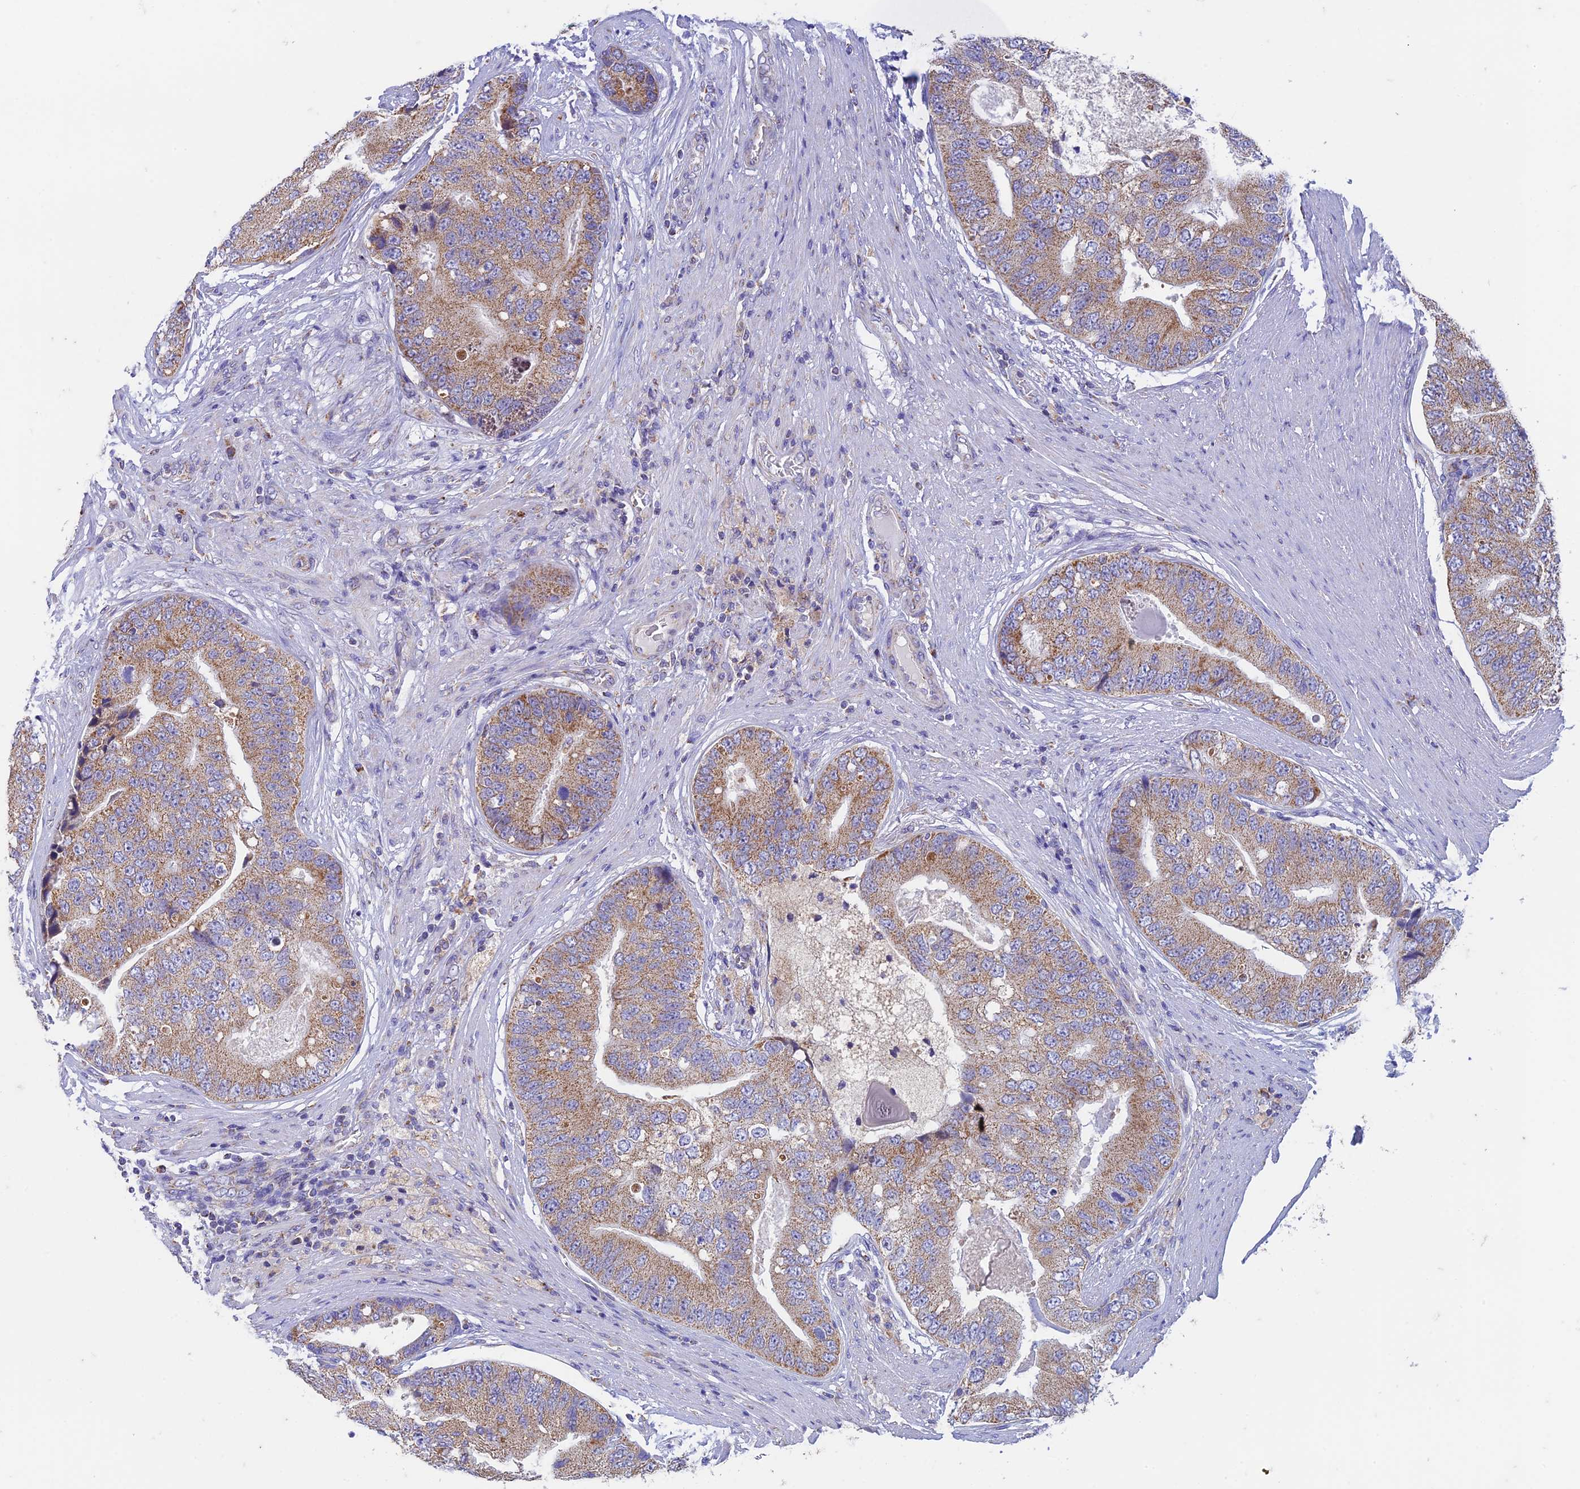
{"staining": {"intensity": "moderate", "quantity": ">75%", "location": "cytoplasmic/membranous"}, "tissue": "prostate cancer", "cell_type": "Tumor cells", "image_type": "cancer", "snomed": [{"axis": "morphology", "description": "Adenocarcinoma, High grade"}, {"axis": "topography", "description": "Prostate"}], "caption": "Adenocarcinoma (high-grade) (prostate) was stained to show a protein in brown. There is medium levels of moderate cytoplasmic/membranous positivity in about >75% of tumor cells. (IHC, brightfield microscopy, high magnification).", "gene": "ZNF181", "patient": {"sex": "male", "age": 70}}